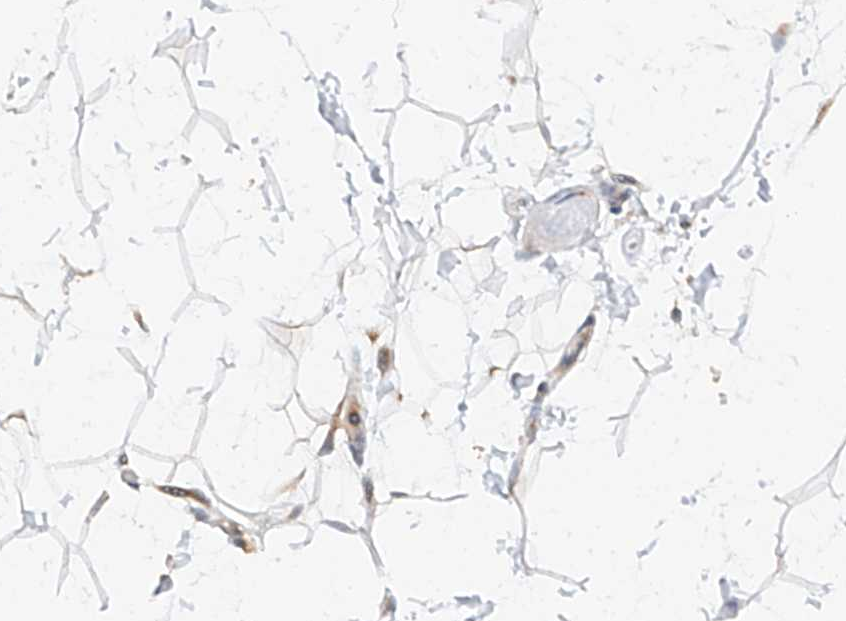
{"staining": {"intensity": "weak", "quantity": "25%-75%", "location": "cytoplasmic/membranous"}, "tissue": "adipose tissue", "cell_type": "Adipocytes", "image_type": "normal", "snomed": [{"axis": "morphology", "description": "Normal tissue, NOS"}, {"axis": "topography", "description": "Soft tissue"}], "caption": "Normal adipose tissue was stained to show a protein in brown. There is low levels of weak cytoplasmic/membranous expression in approximately 25%-75% of adipocytes.", "gene": "MFN2", "patient": {"sex": "male", "age": 72}}